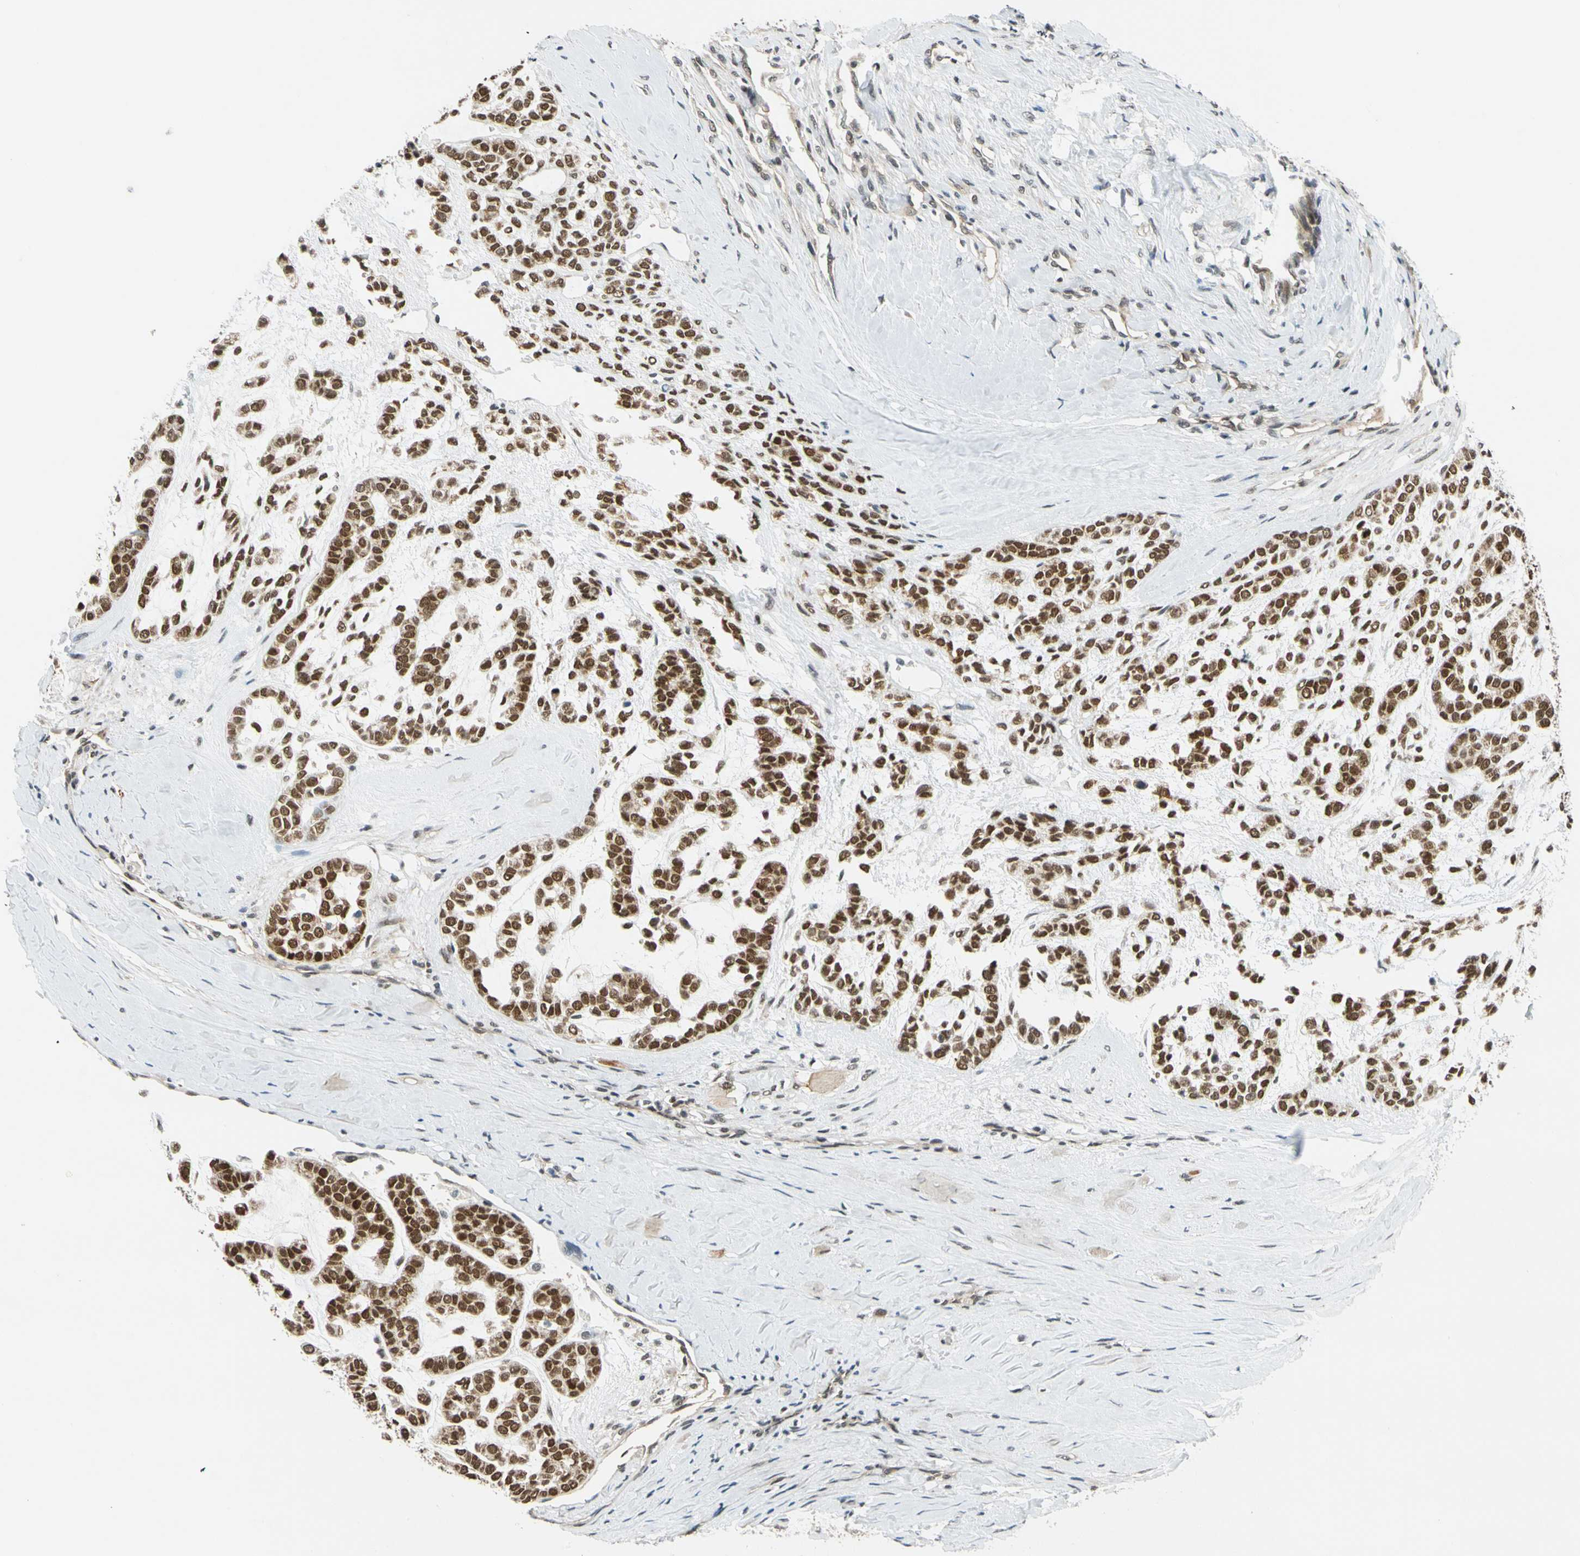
{"staining": {"intensity": "strong", "quantity": ">75%", "location": "cytoplasmic/membranous,nuclear"}, "tissue": "head and neck cancer", "cell_type": "Tumor cells", "image_type": "cancer", "snomed": [{"axis": "morphology", "description": "Adenocarcinoma, NOS"}, {"axis": "morphology", "description": "Adenoma, NOS"}, {"axis": "topography", "description": "Head-Neck"}], "caption": "Strong cytoplasmic/membranous and nuclear positivity for a protein is appreciated in approximately >75% of tumor cells of head and neck cancer (adenocarcinoma) using immunohistochemistry (IHC).", "gene": "POGZ", "patient": {"sex": "female", "age": 55}}